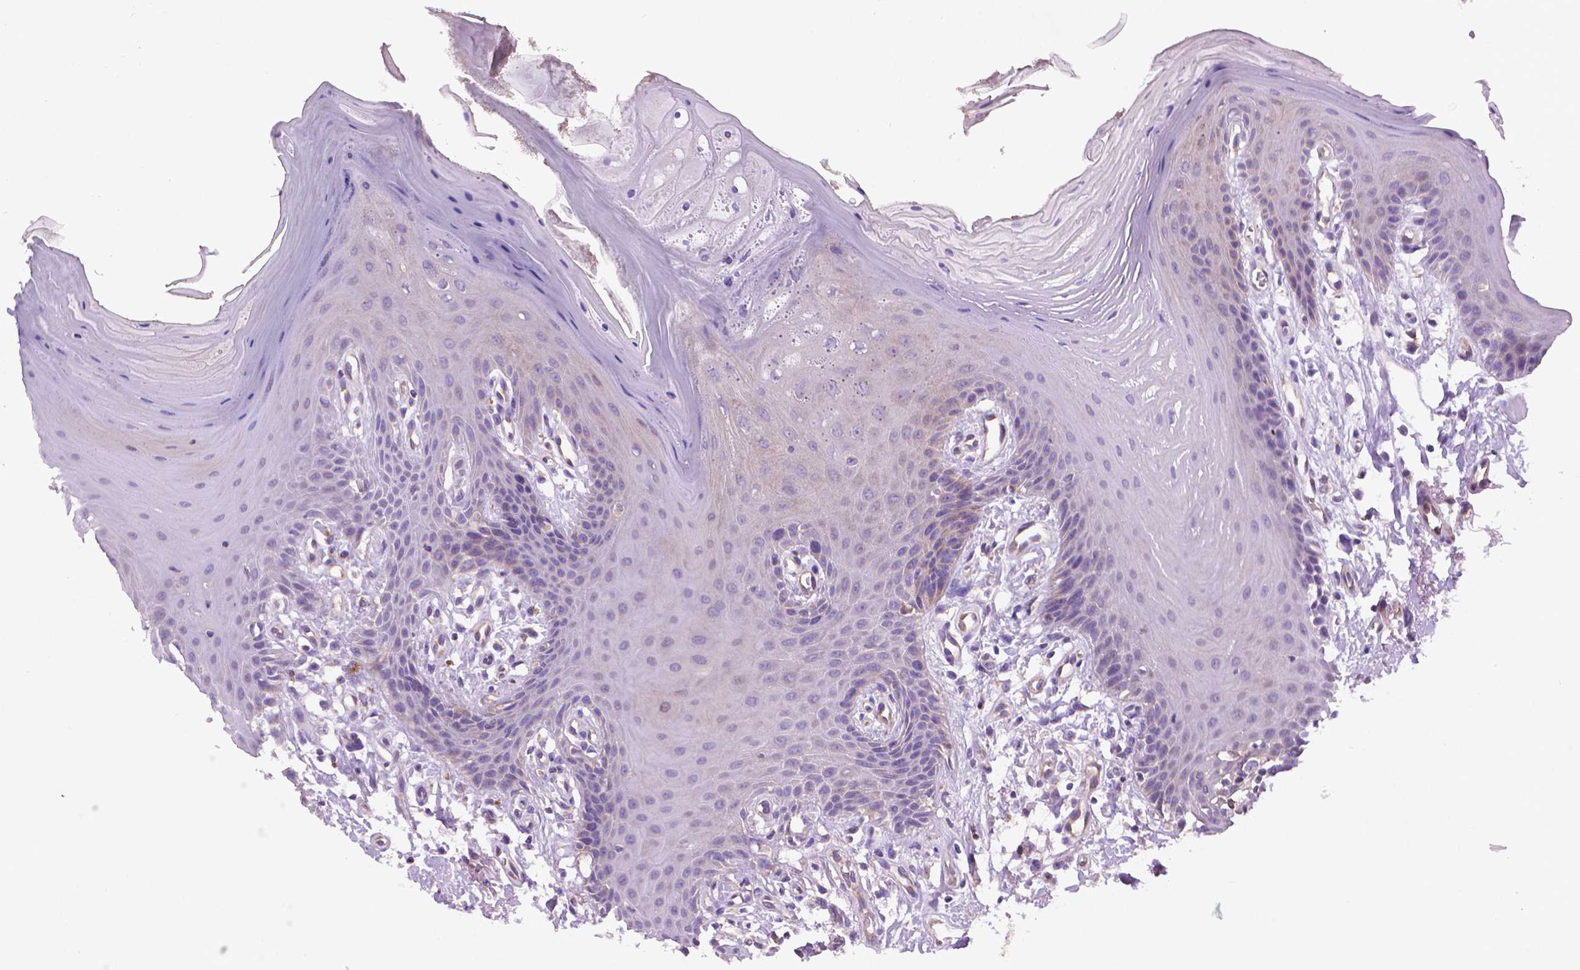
{"staining": {"intensity": "negative", "quantity": "none", "location": "none"}, "tissue": "oral mucosa", "cell_type": "Squamous epithelial cells", "image_type": "normal", "snomed": [{"axis": "morphology", "description": "Normal tissue, NOS"}, {"axis": "morphology", "description": "Normal morphology"}, {"axis": "topography", "description": "Oral tissue"}], "caption": "Squamous epithelial cells are negative for brown protein staining in normal oral mucosa. (DAB (3,3'-diaminobenzidine) IHC, high magnification).", "gene": "SLC51B", "patient": {"sex": "female", "age": 76}}